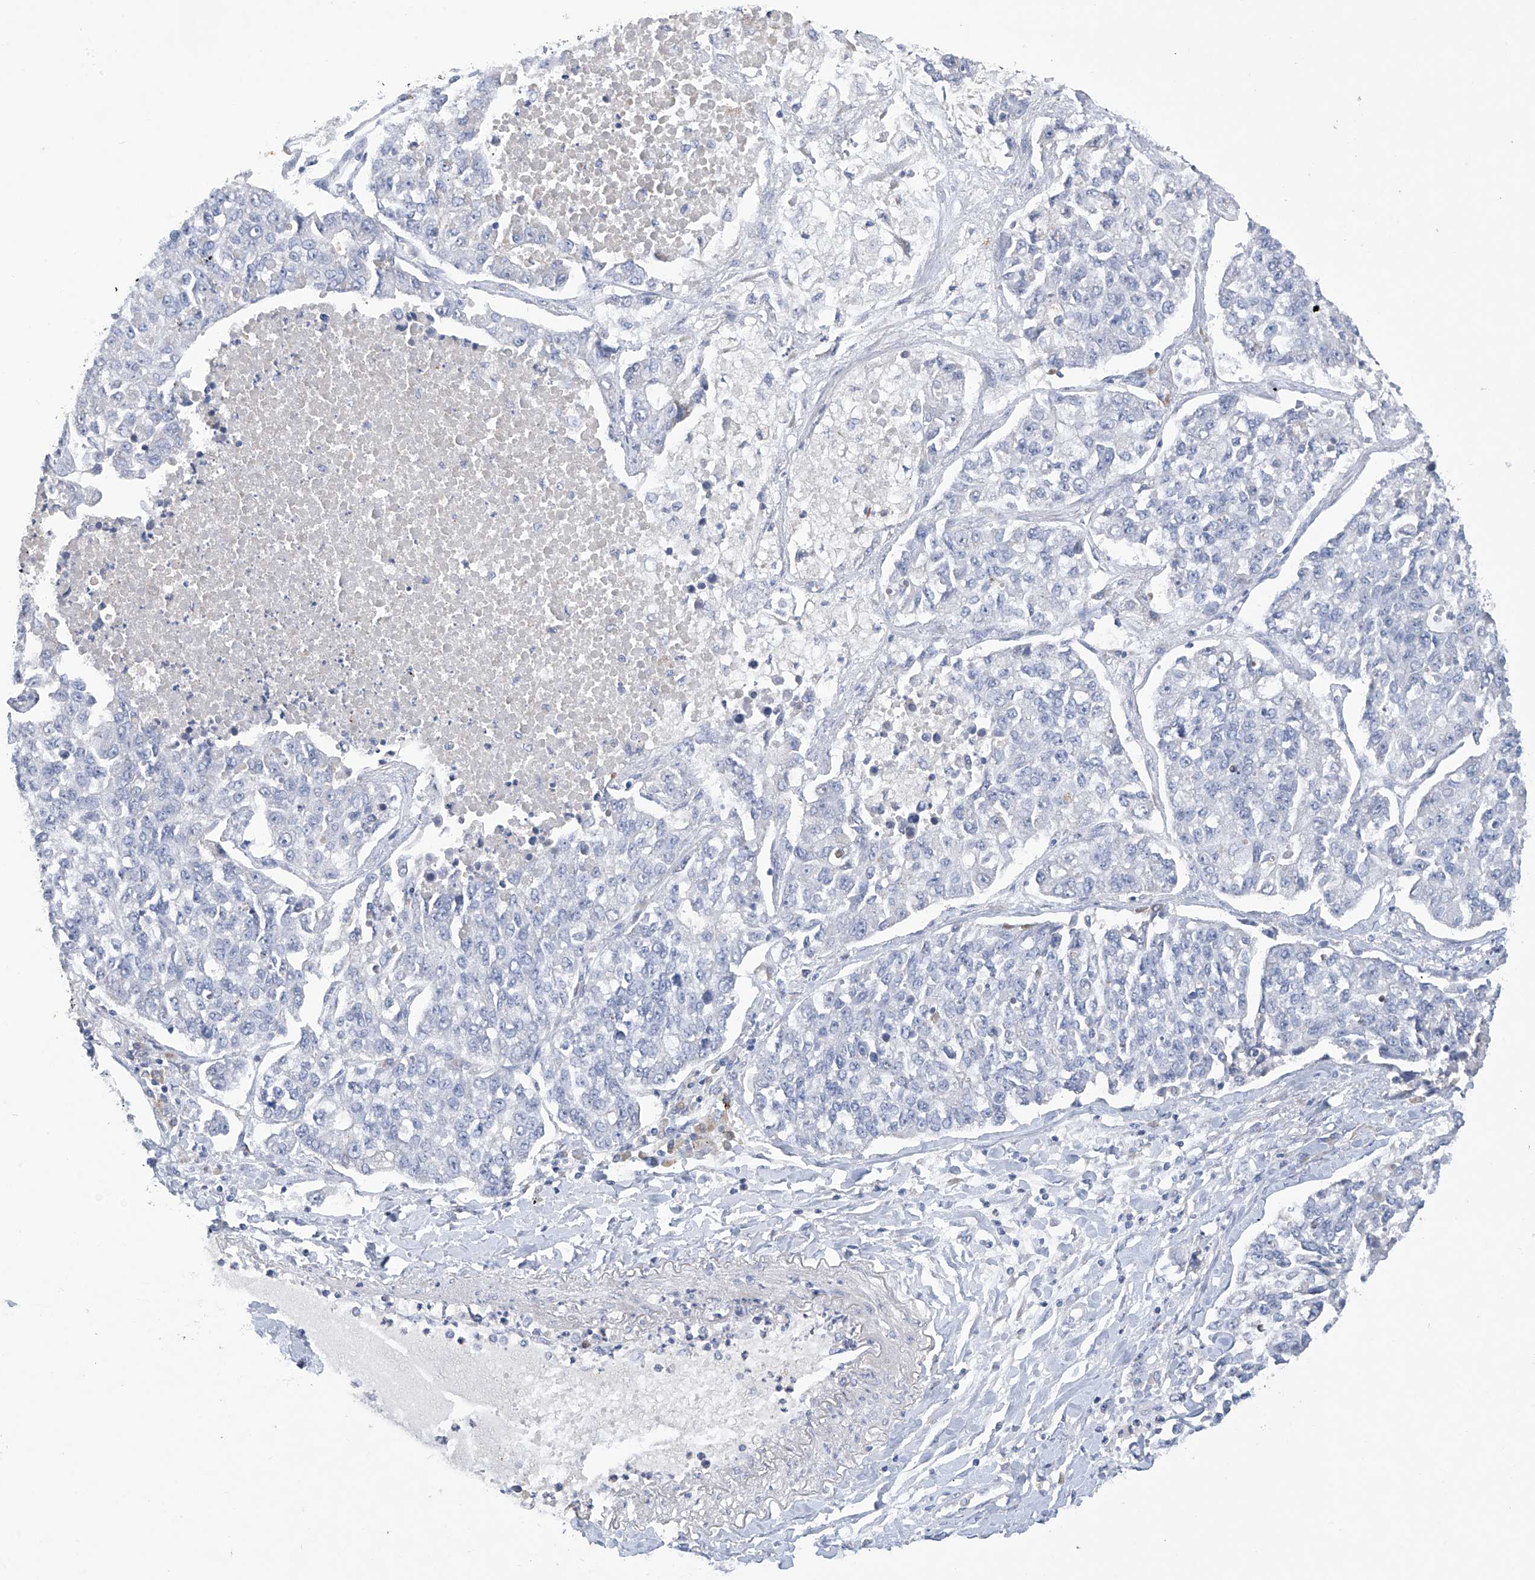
{"staining": {"intensity": "negative", "quantity": "none", "location": "none"}, "tissue": "lung cancer", "cell_type": "Tumor cells", "image_type": "cancer", "snomed": [{"axis": "morphology", "description": "Adenocarcinoma, NOS"}, {"axis": "topography", "description": "Lung"}], "caption": "DAB (3,3'-diaminobenzidine) immunohistochemical staining of lung cancer demonstrates no significant positivity in tumor cells.", "gene": "SLCO4A1", "patient": {"sex": "male", "age": 49}}